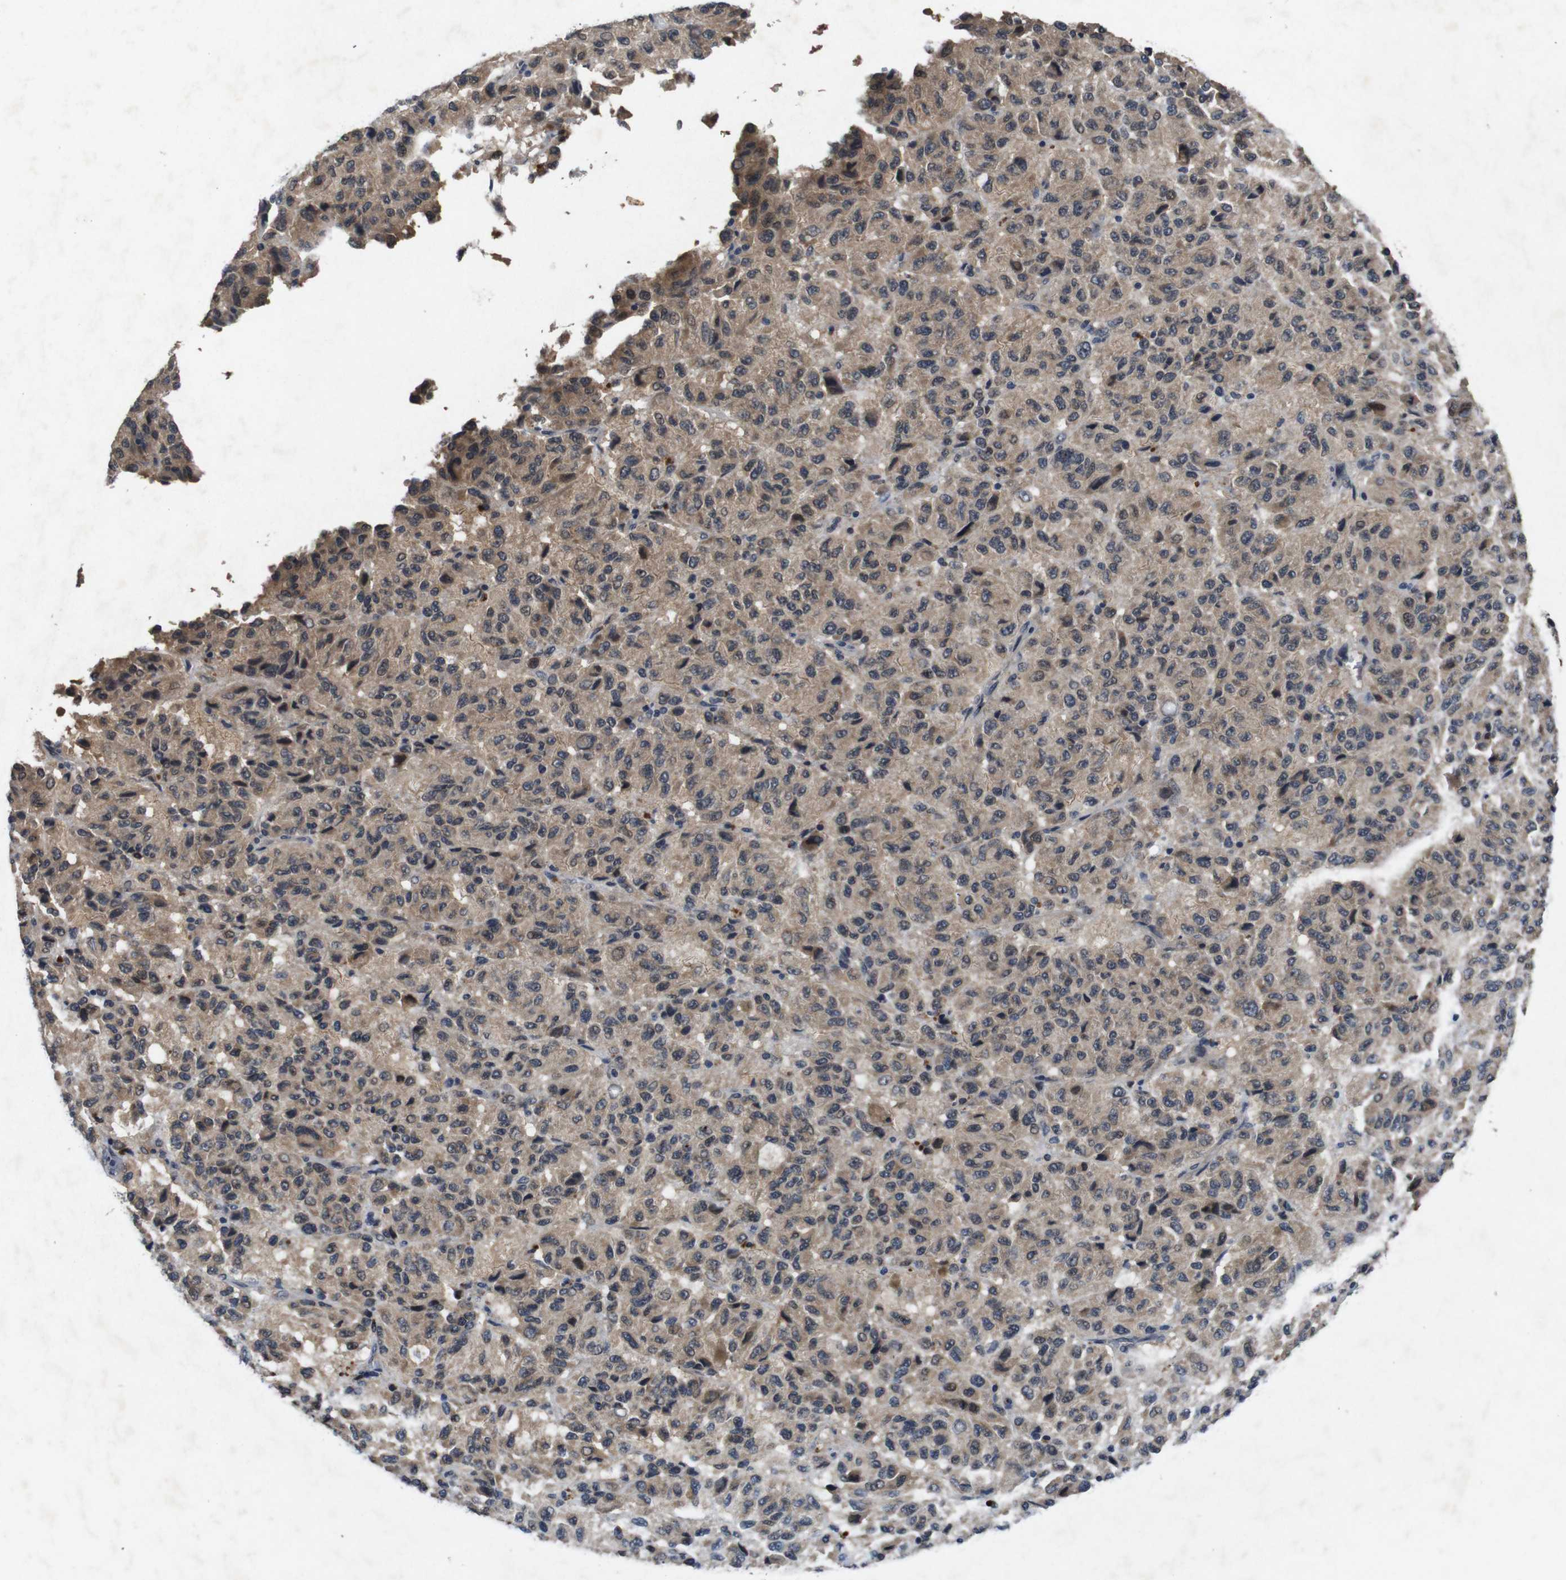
{"staining": {"intensity": "weak", "quantity": ">75%", "location": "cytoplasmic/membranous"}, "tissue": "melanoma", "cell_type": "Tumor cells", "image_type": "cancer", "snomed": [{"axis": "morphology", "description": "Malignant melanoma, Metastatic site"}, {"axis": "topography", "description": "Lung"}], "caption": "DAB (3,3'-diaminobenzidine) immunohistochemical staining of malignant melanoma (metastatic site) demonstrates weak cytoplasmic/membranous protein positivity in about >75% of tumor cells.", "gene": "AKT3", "patient": {"sex": "male", "age": 64}}